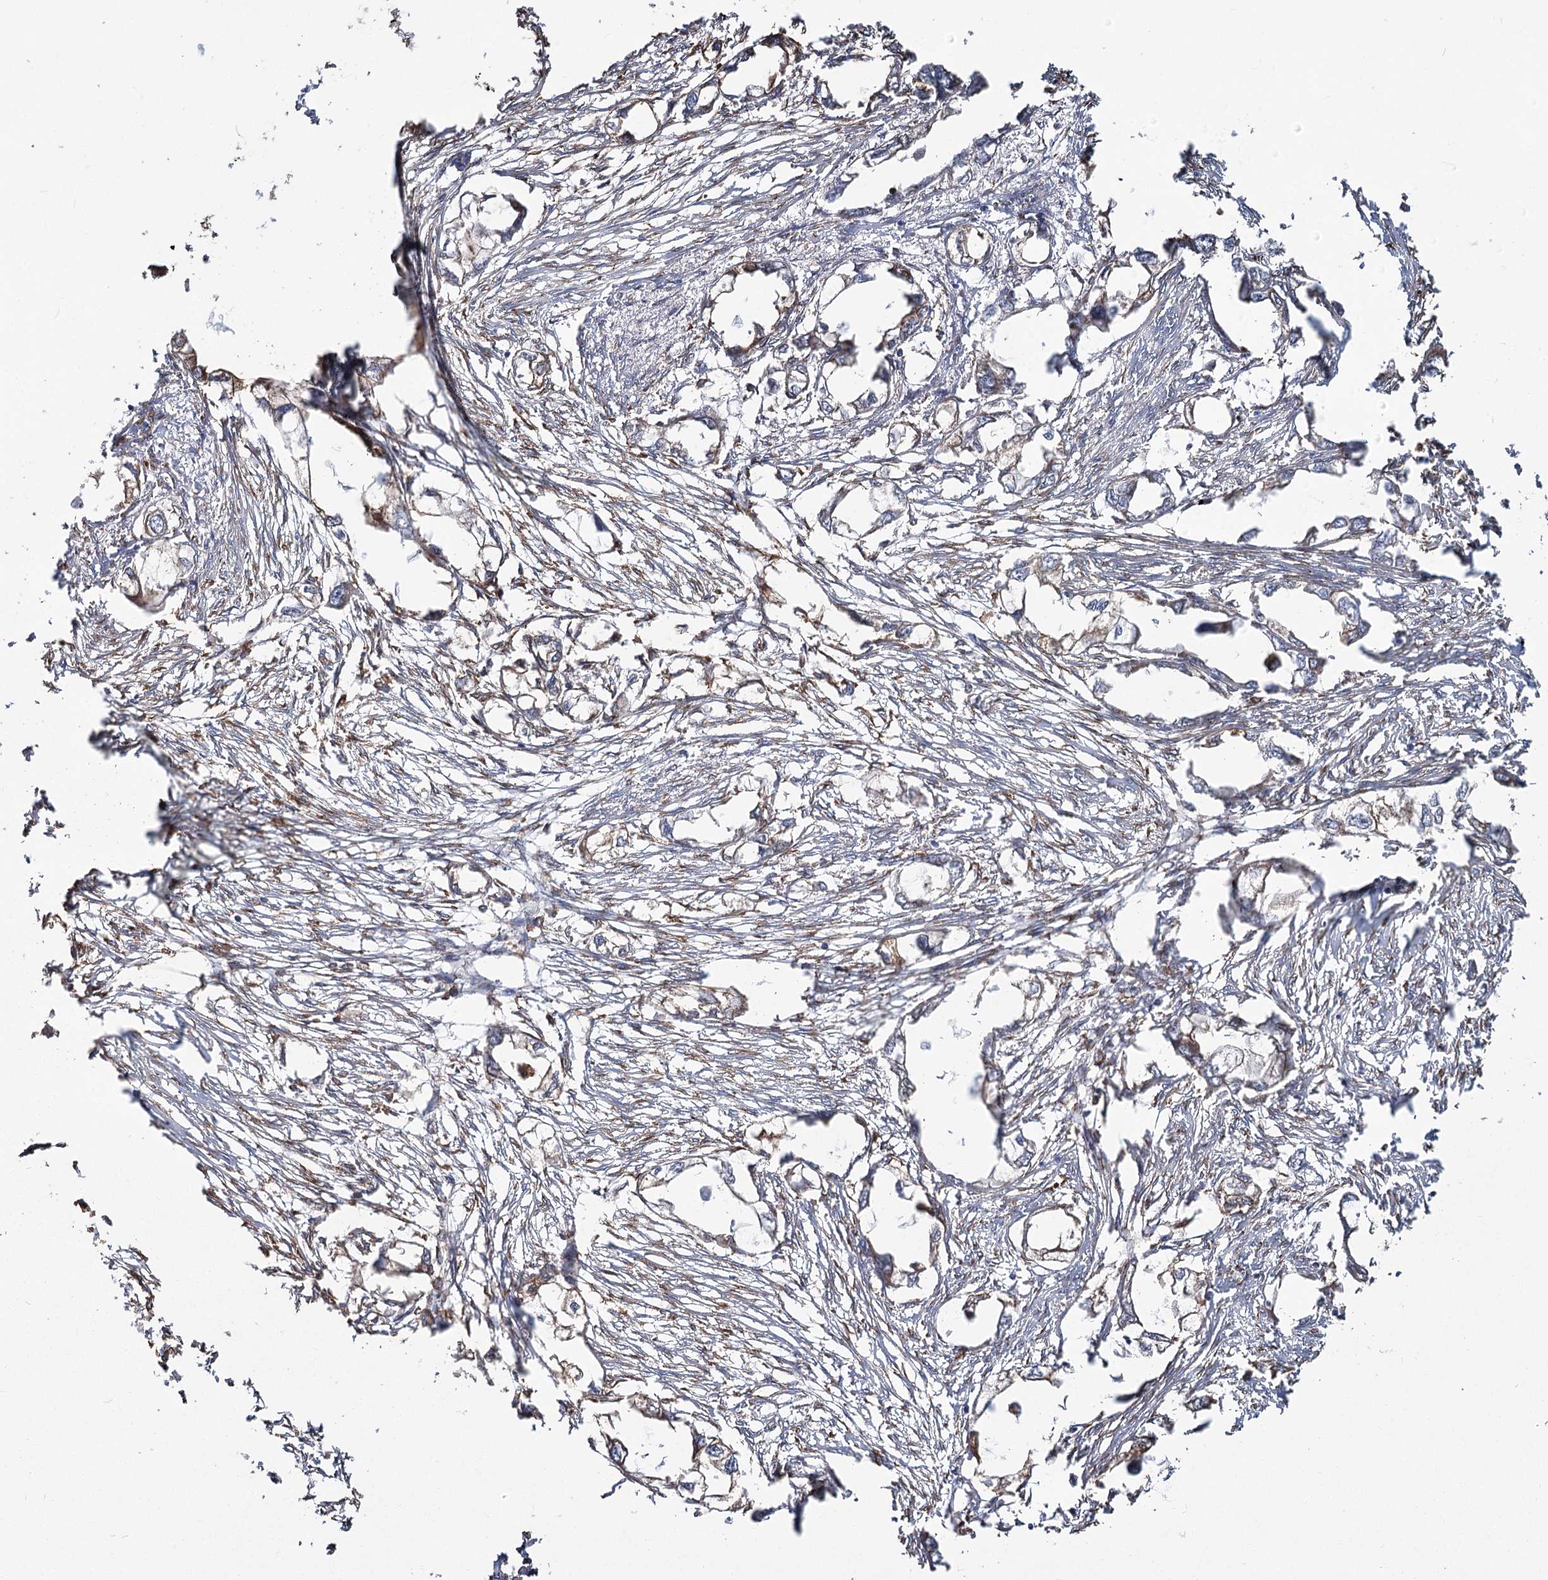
{"staining": {"intensity": "moderate", "quantity": "<25%", "location": "cytoplasmic/membranous"}, "tissue": "endometrial cancer", "cell_type": "Tumor cells", "image_type": "cancer", "snomed": [{"axis": "morphology", "description": "Adenocarcinoma, NOS"}, {"axis": "morphology", "description": "Adenocarcinoma, metastatic, NOS"}, {"axis": "topography", "description": "Adipose tissue"}, {"axis": "topography", "description": "Endometrium"}], "caption": "There is low levels of moderate cytoplasmic/membranous staining in tumor cells of metastatic adenocarcinoma (endometrial), as demonstrated by immunohistochemical staining (brown color).", "gene": "ZCCHC9", "patient": {"sex": "female", "age": 67}}